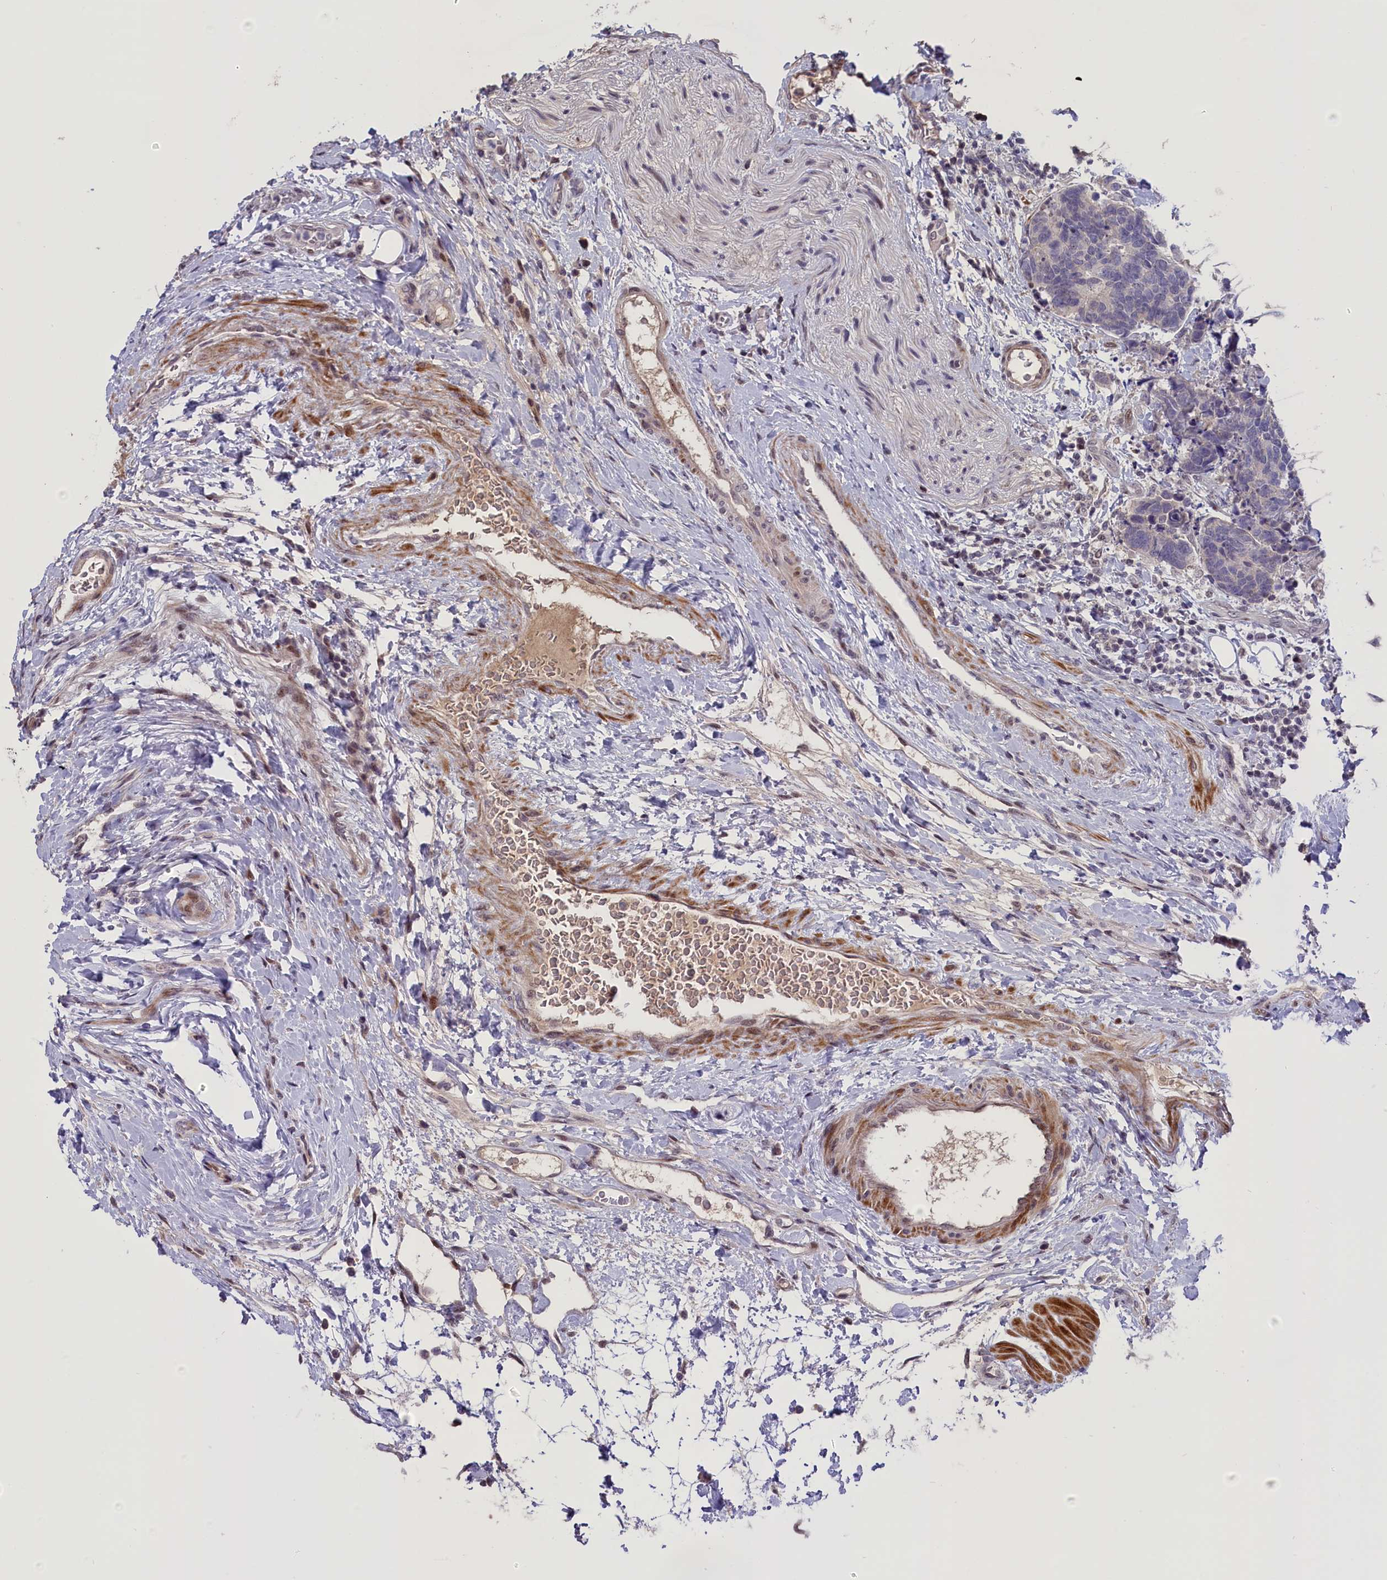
{"staining": {"intensity": "negative", "quantity": "none", "location": "none"}, "tissue": "carcinoid", "cell_type": "Tumor cells", "image_type": "cancer", "snomed": [{"axis": "morphology", "description": "Carcinoma, NOS"}, {"axis": "morphology", "description": "Carcinoid, malignant, NOS"}, {"axis": "topography", "description": "Urinary bladder"}], "caption": "A histopathology image of human carcinoid (malignant) is negative for staining in tumor cells. The staining is performed using DAB brown chromogen with nuclei counter-stained in using hematoxylin.", "gene": "ENHO", "patient": {"sex": "male", "age": 57}}